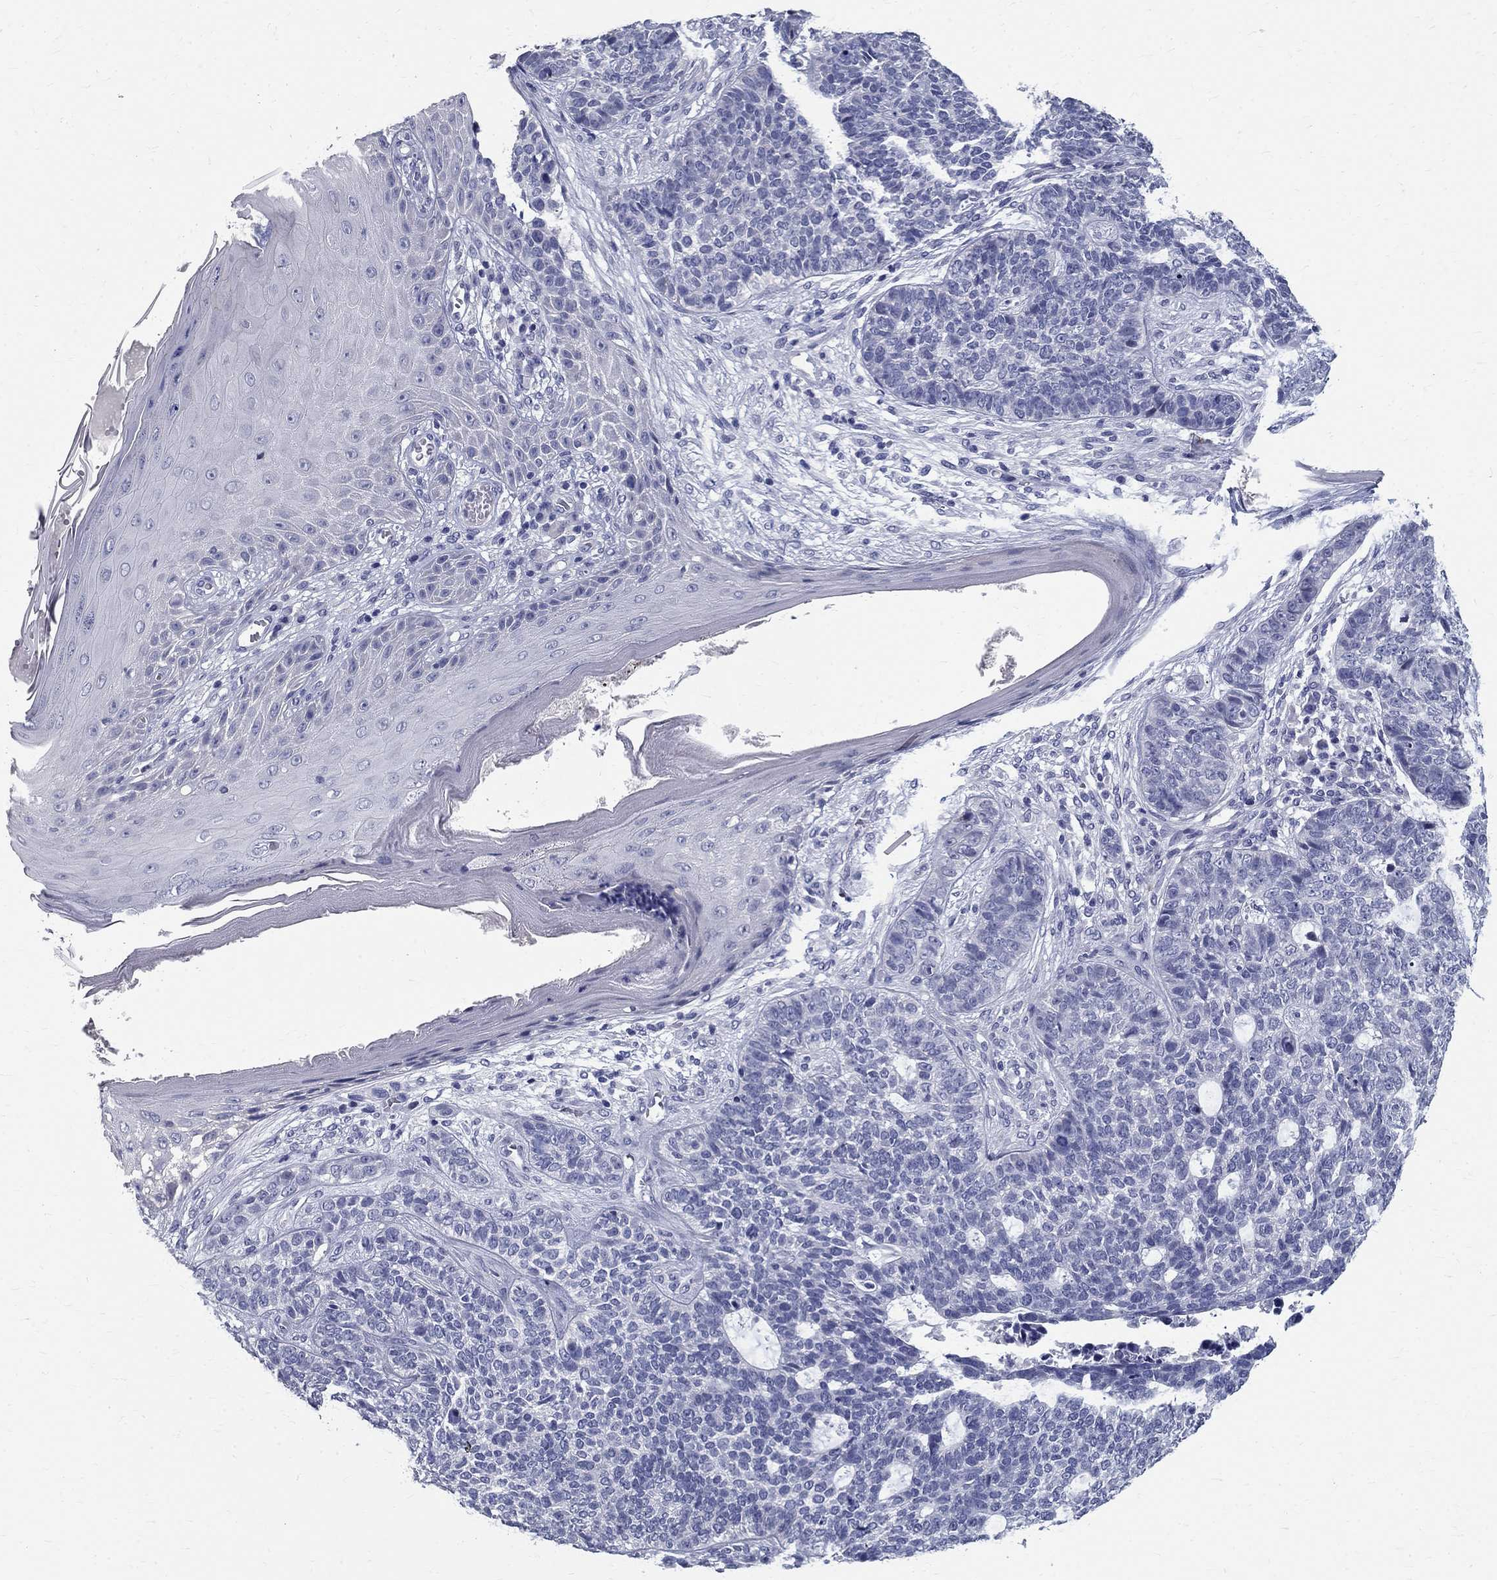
{"staining": {"intensity": "negative", "quantity": "none", "location": "none"}, "tissue": "skin cancer", "cell_type": "Tumor cells", "image_type": "cancer", "snomed": [{"axis": "morphology", "description": "Basal cell carcinoma"}, {"axis": "topography", "description": "Skin"}], "caption": "Immunohistochemistry photomicrograph of skin cancer (basal cell carcinoma) stained for a protein (brown), which demonstrates no staining in tumor cells.", "gene": "TGM4", "patient": {"sex": "female", "age": 69}}